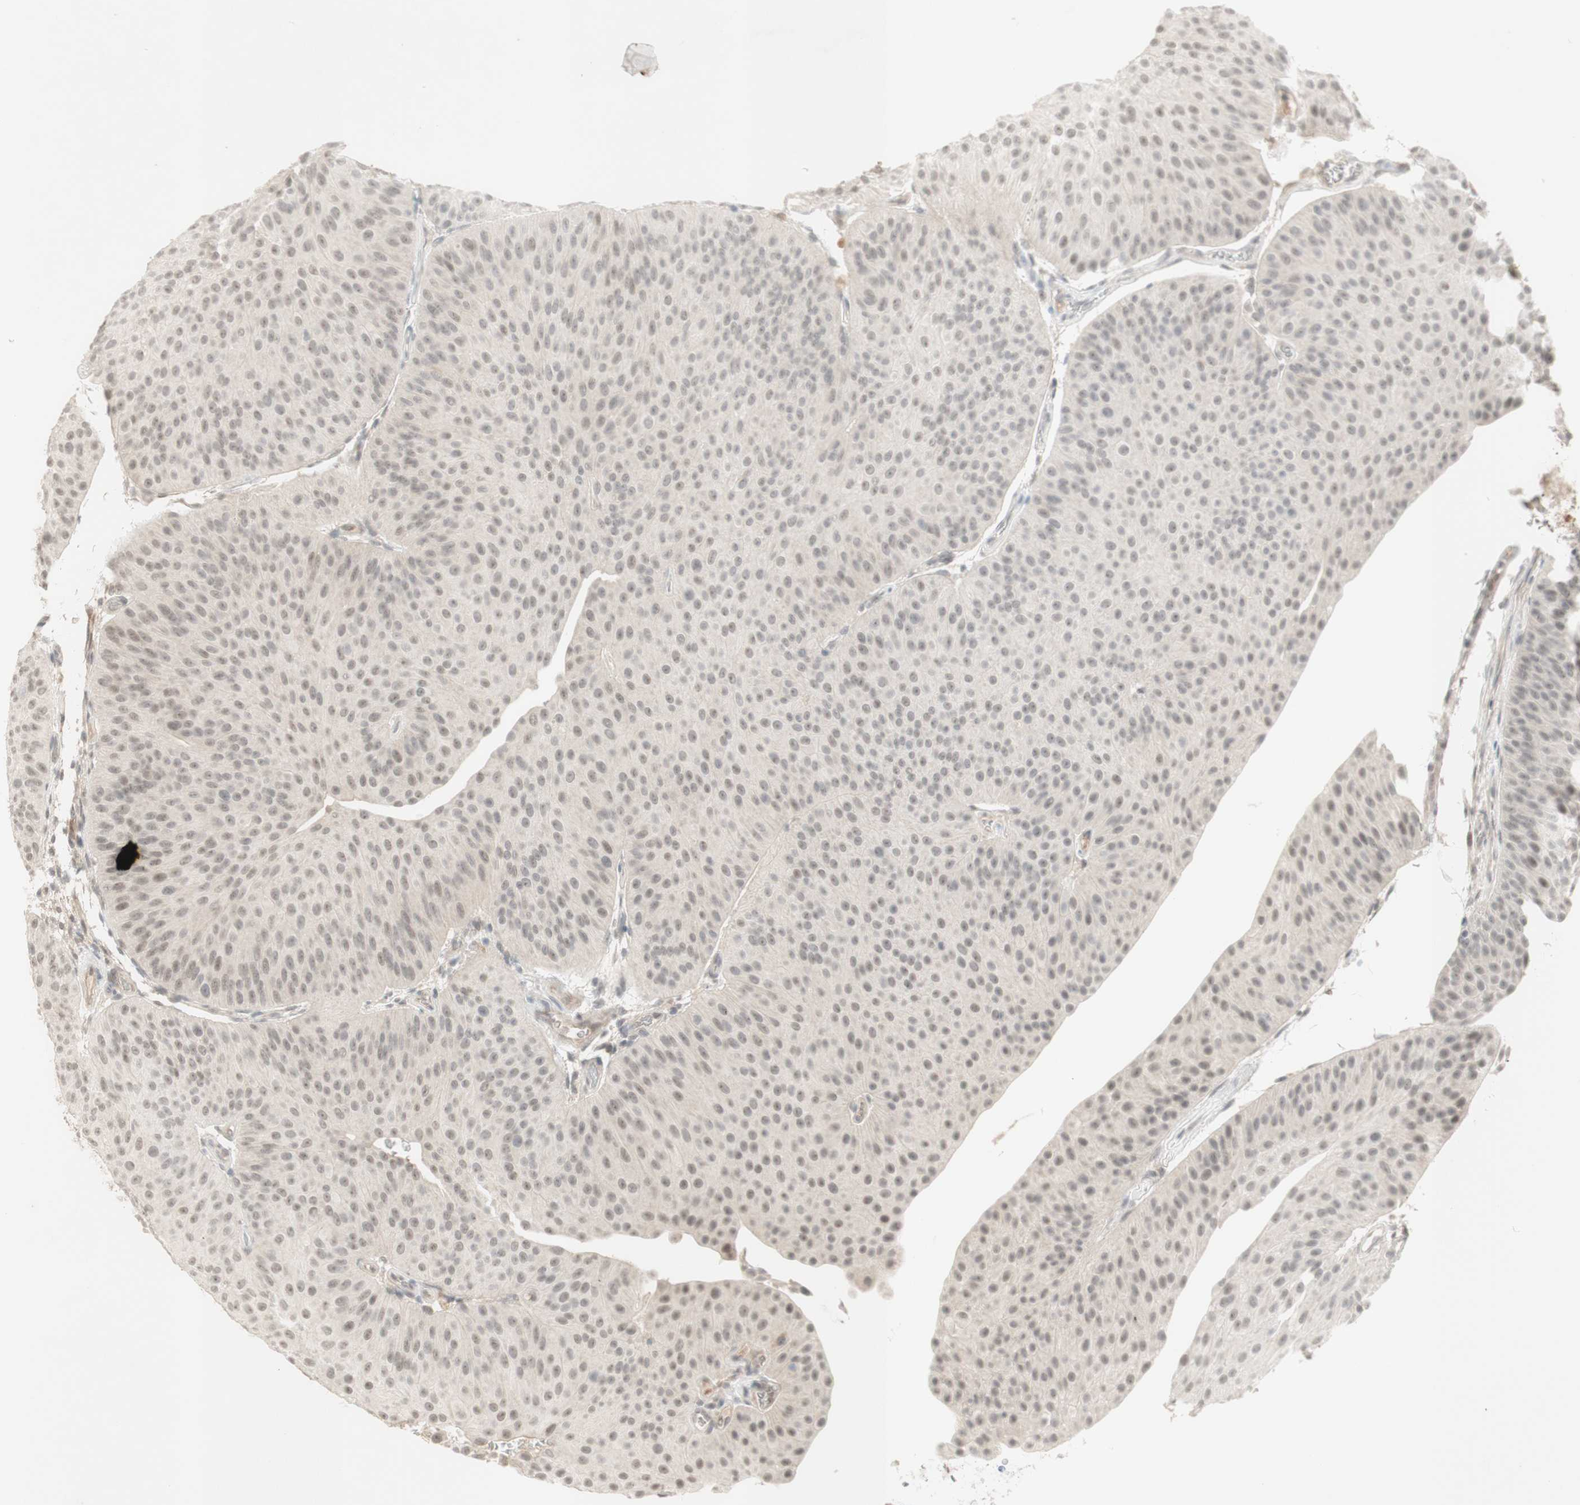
{"staining": {"intensity": "negative", "quantity": "none", "location": "none"}, "tissue": "urothelial cancer", "cell_type": "Tumor cells", "image_type": "cancer", "snomed": [{"axis": "morphology", "description": "Urothelial carcinoma, Low grade"}, {"axis": "topography", "description": "Urinary bladder"}], "caption": "High magnification brightfield microscopy of urothelial carcinoma (low-grade) stained with DAB (3,3'-diaminobenzidine) (brown) and counterstained with hematoxylin (blue): tumor cells show no significant staining. (Immunohistochemistry, brightfield microscopy, high magnification).", "gene": "PLCD4", "patient": {"sex": "female", "age": 60}}